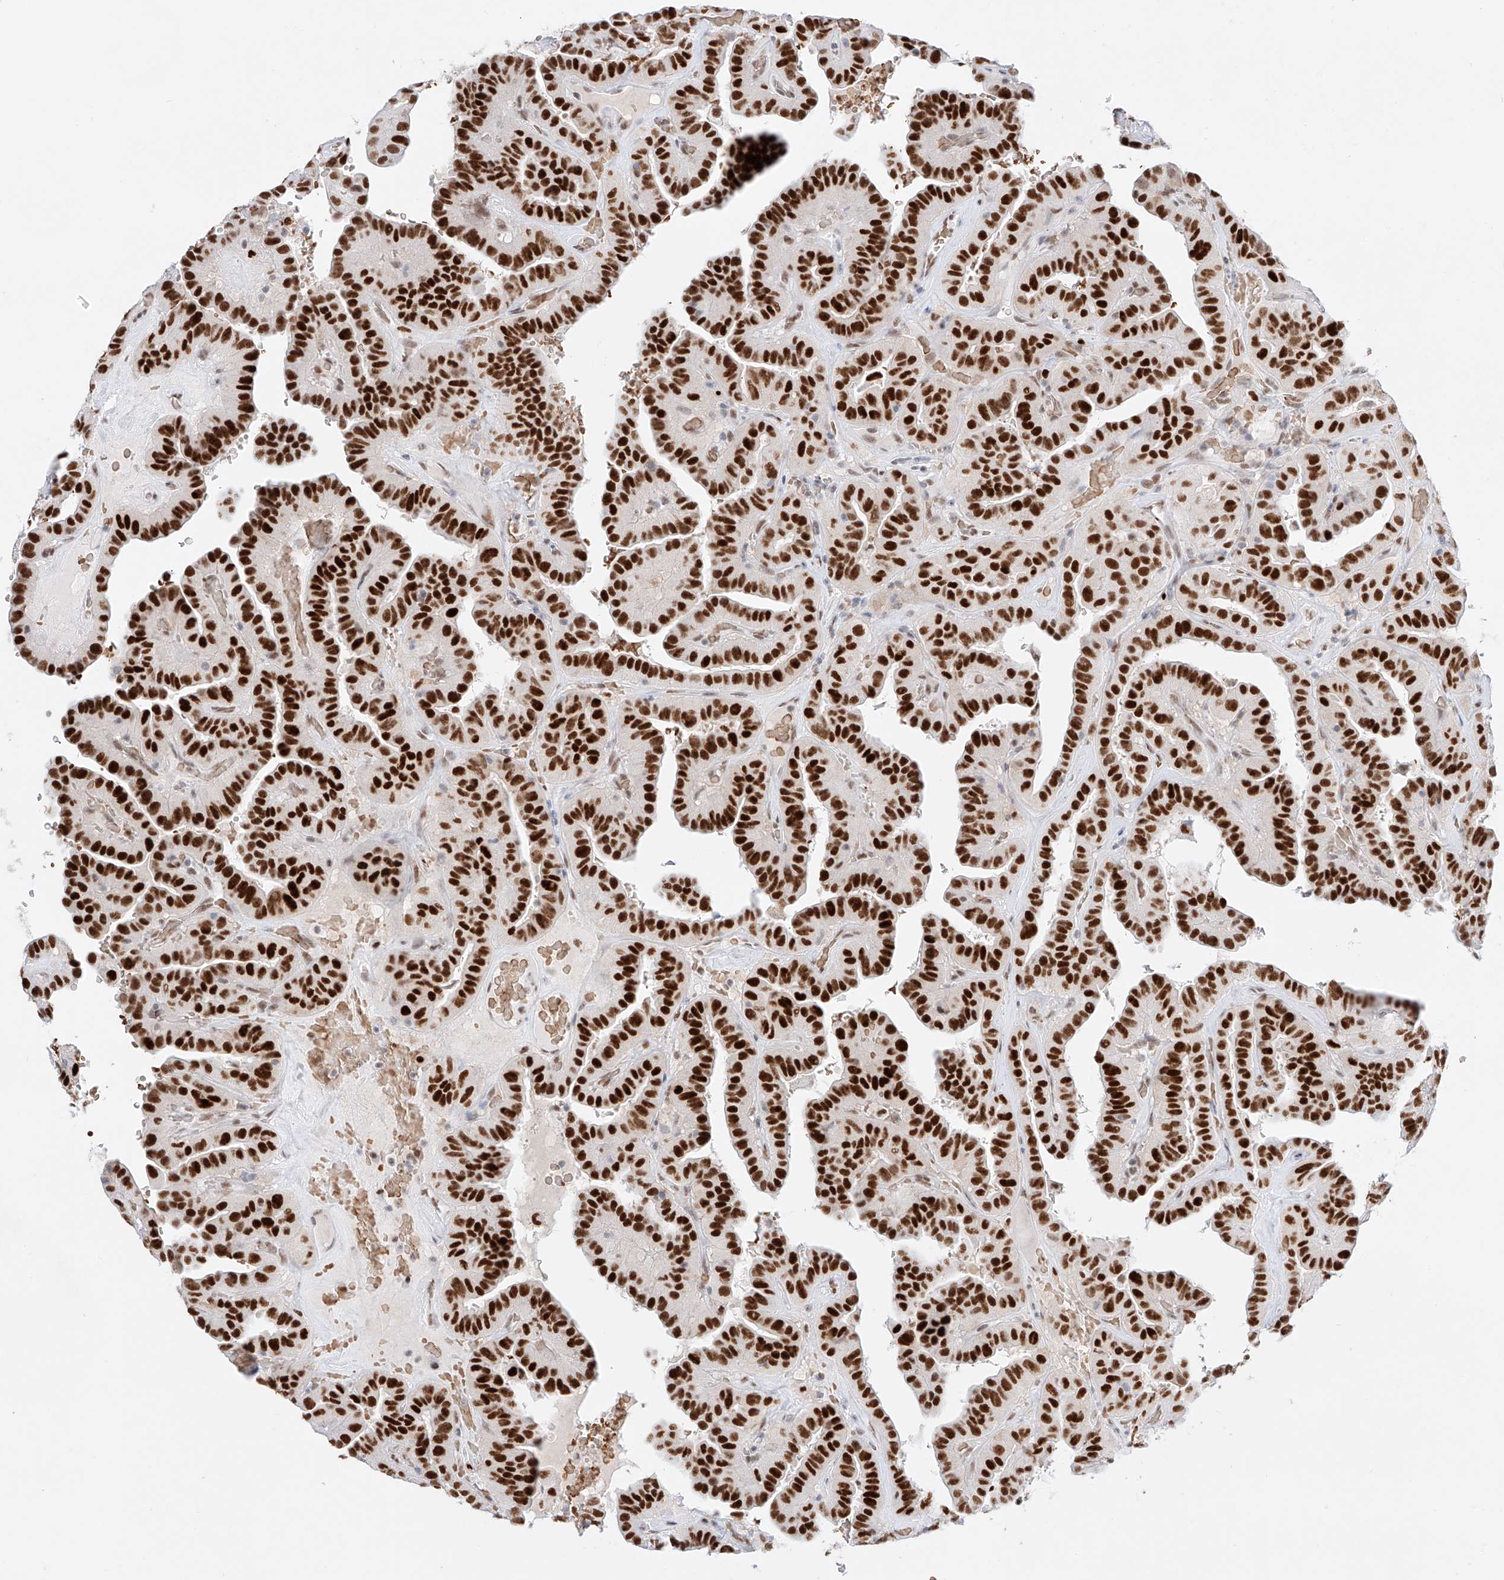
{"staining": {"intensity": "strong", "quantity": ">75%", "location": "nuclear"}, "tissue": "thyroid cancer", "cell_type": "Tumor cells", "image_type": "cancer", "snomed": [{"axis": "morphology", "description": "Papillary adenocarcinoma, NOS"}, {"axis": "topography", "description": "Thyroid gland"}], "caption": "A micrograph showing strong nuclear expression in about >75% of tumor cells in thyroid cancer (papillary adenocarcinoma), as visualized by brown immunohistochemical staining.", "gene": "APIP", "patient": {"sex": "male", "age": 77}}